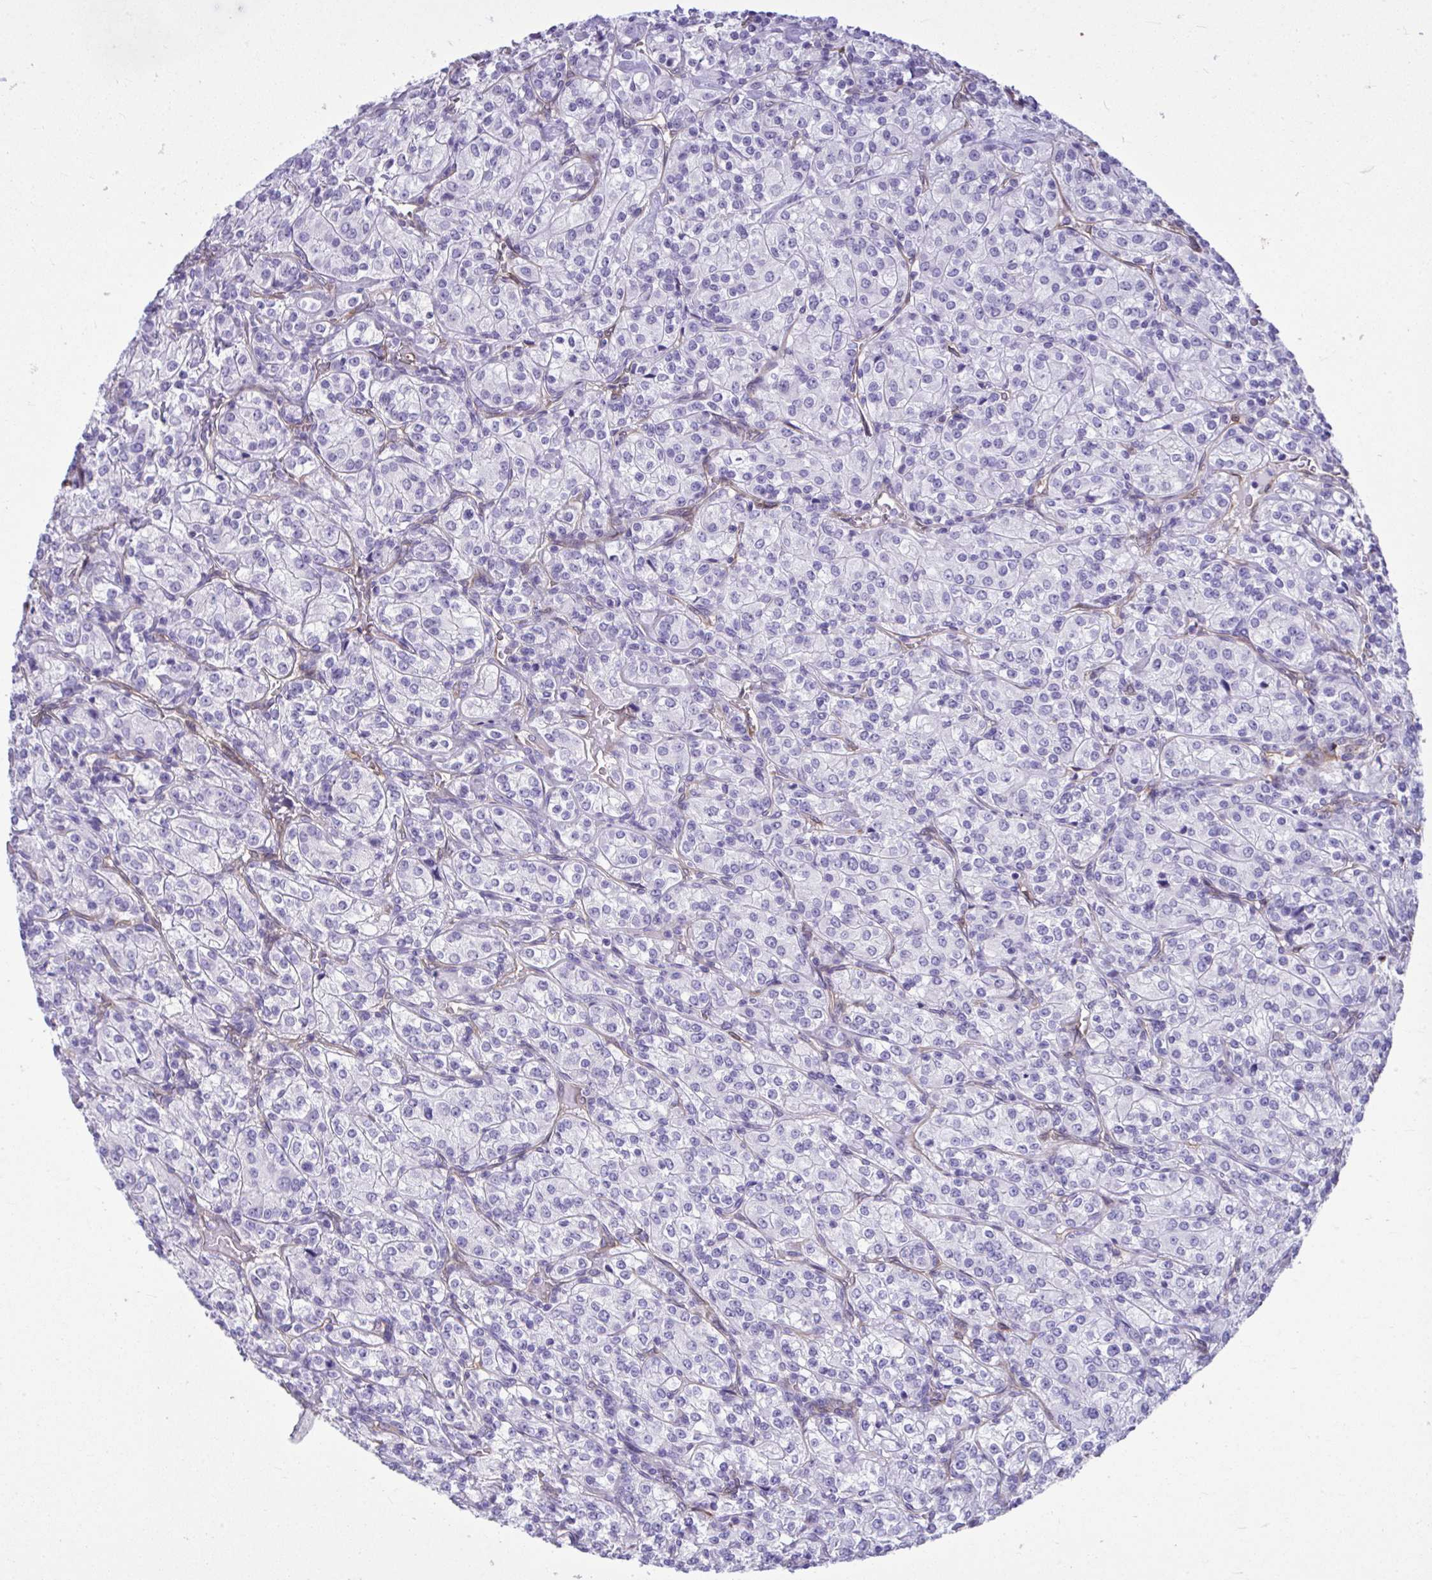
{"staining": {"intensity": "negative", "quantity": "none", "location": "none"}, "tissue": "renal cancer", "cell_type": "Tumor cells", "image_type": "cancer", "snomed": [{"axis": "morphology", "description": "Adenocarcinoma, NOS"}, {"axis": "topography", "description": "Kidney"}], "caption": "Photomicrograph shows no significant protein expression in tumor cells of renal cancer.", "gene": "LIMS2", "patient": {"sex": "male", "age": 77}}